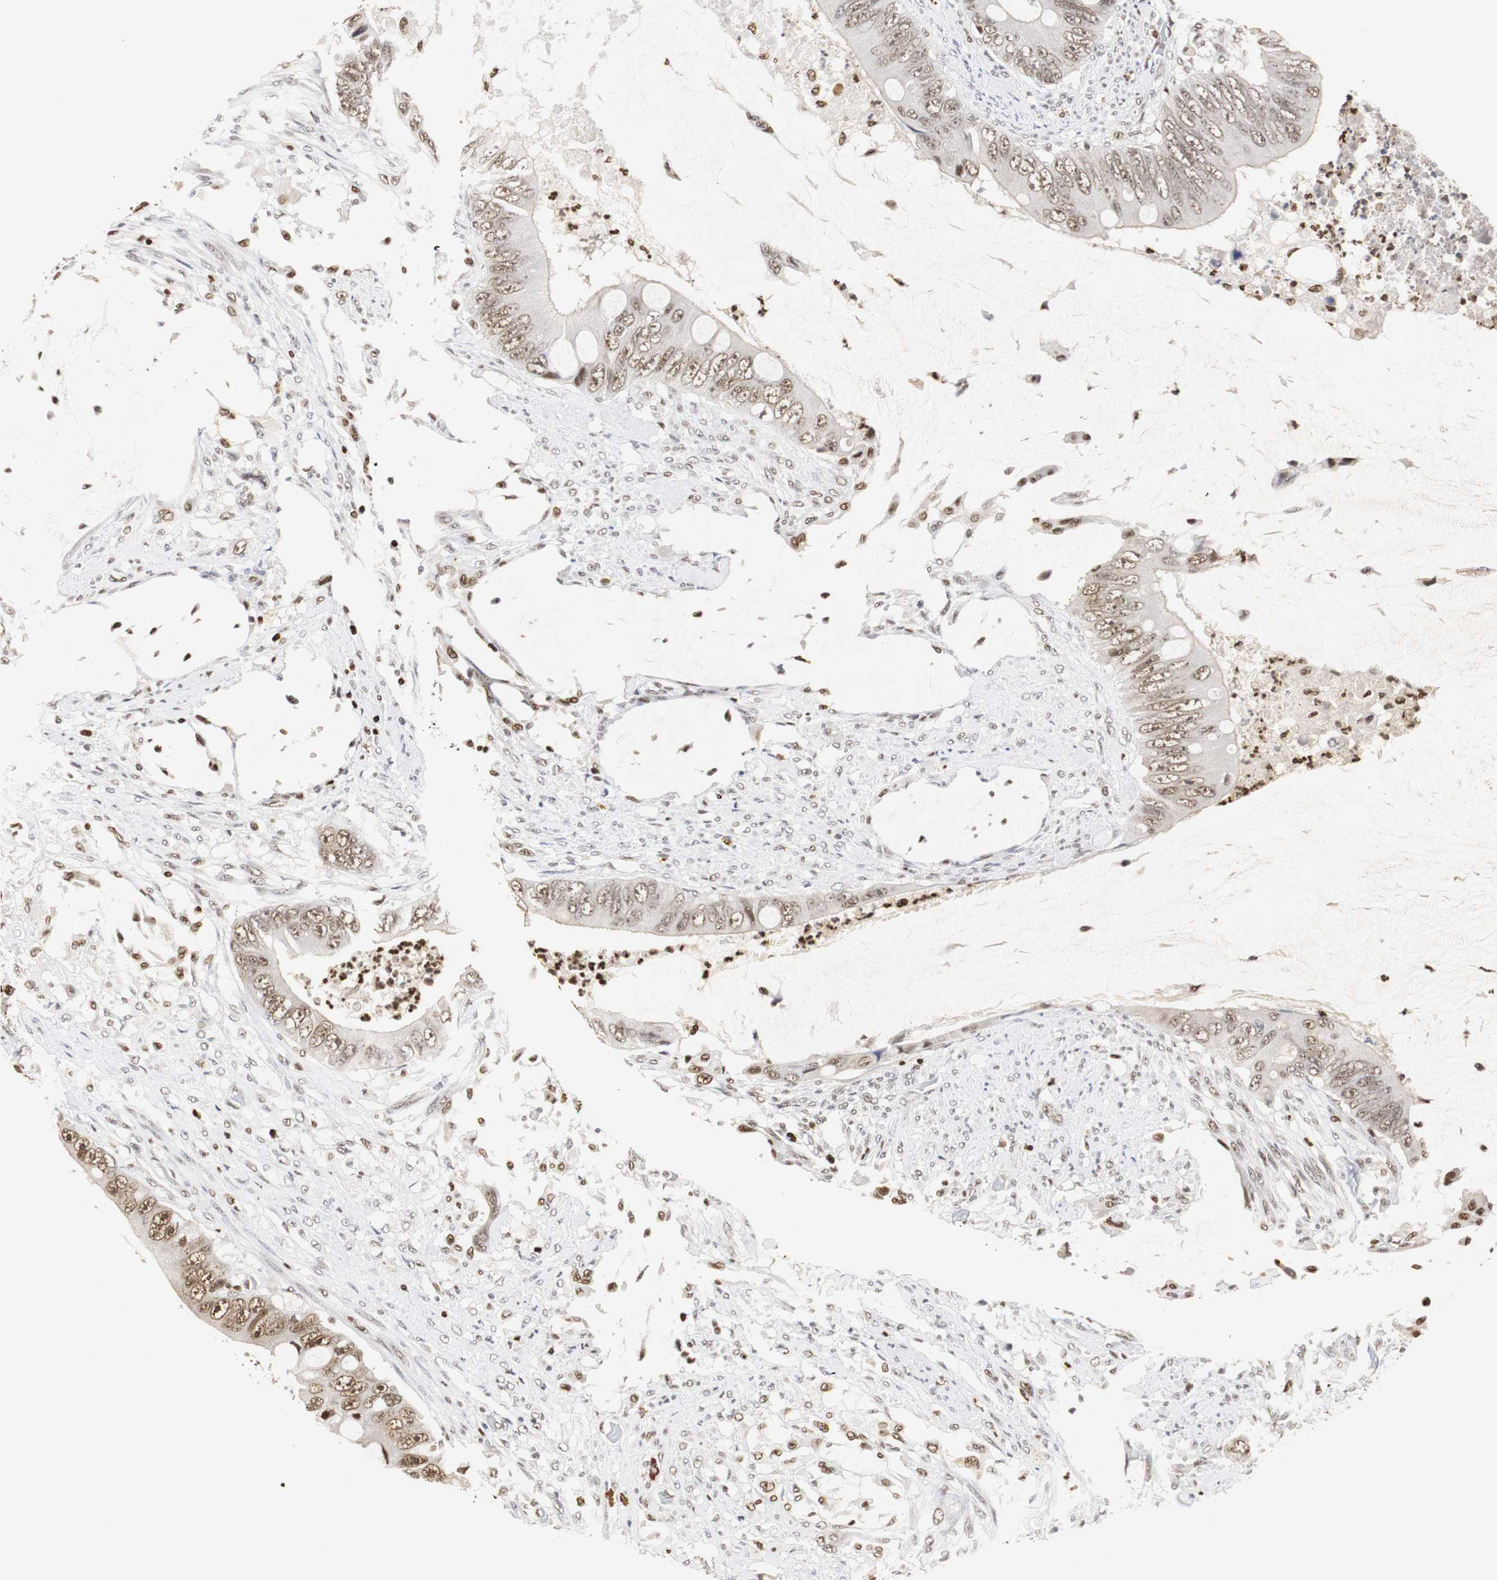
{"staining": {"intensity": "moderate", "quantity": ">75%", "location": "nuclear"}, "tissue": "colorectal cancer", "cell_type": "Tumor cells", "image_type": "cancer", "snomed": [{"axis": "morphology", "description": "Adenocarcinoma, NOS"}, {"axis": "topography", "description": "Rectum"}], "caption": "Human colorectal cancer stained with a protein marker demonstrates moderate staining in tumor cells.", "gene": "ZFC3H1", "patient": {"sex": "female", "age": 77}}